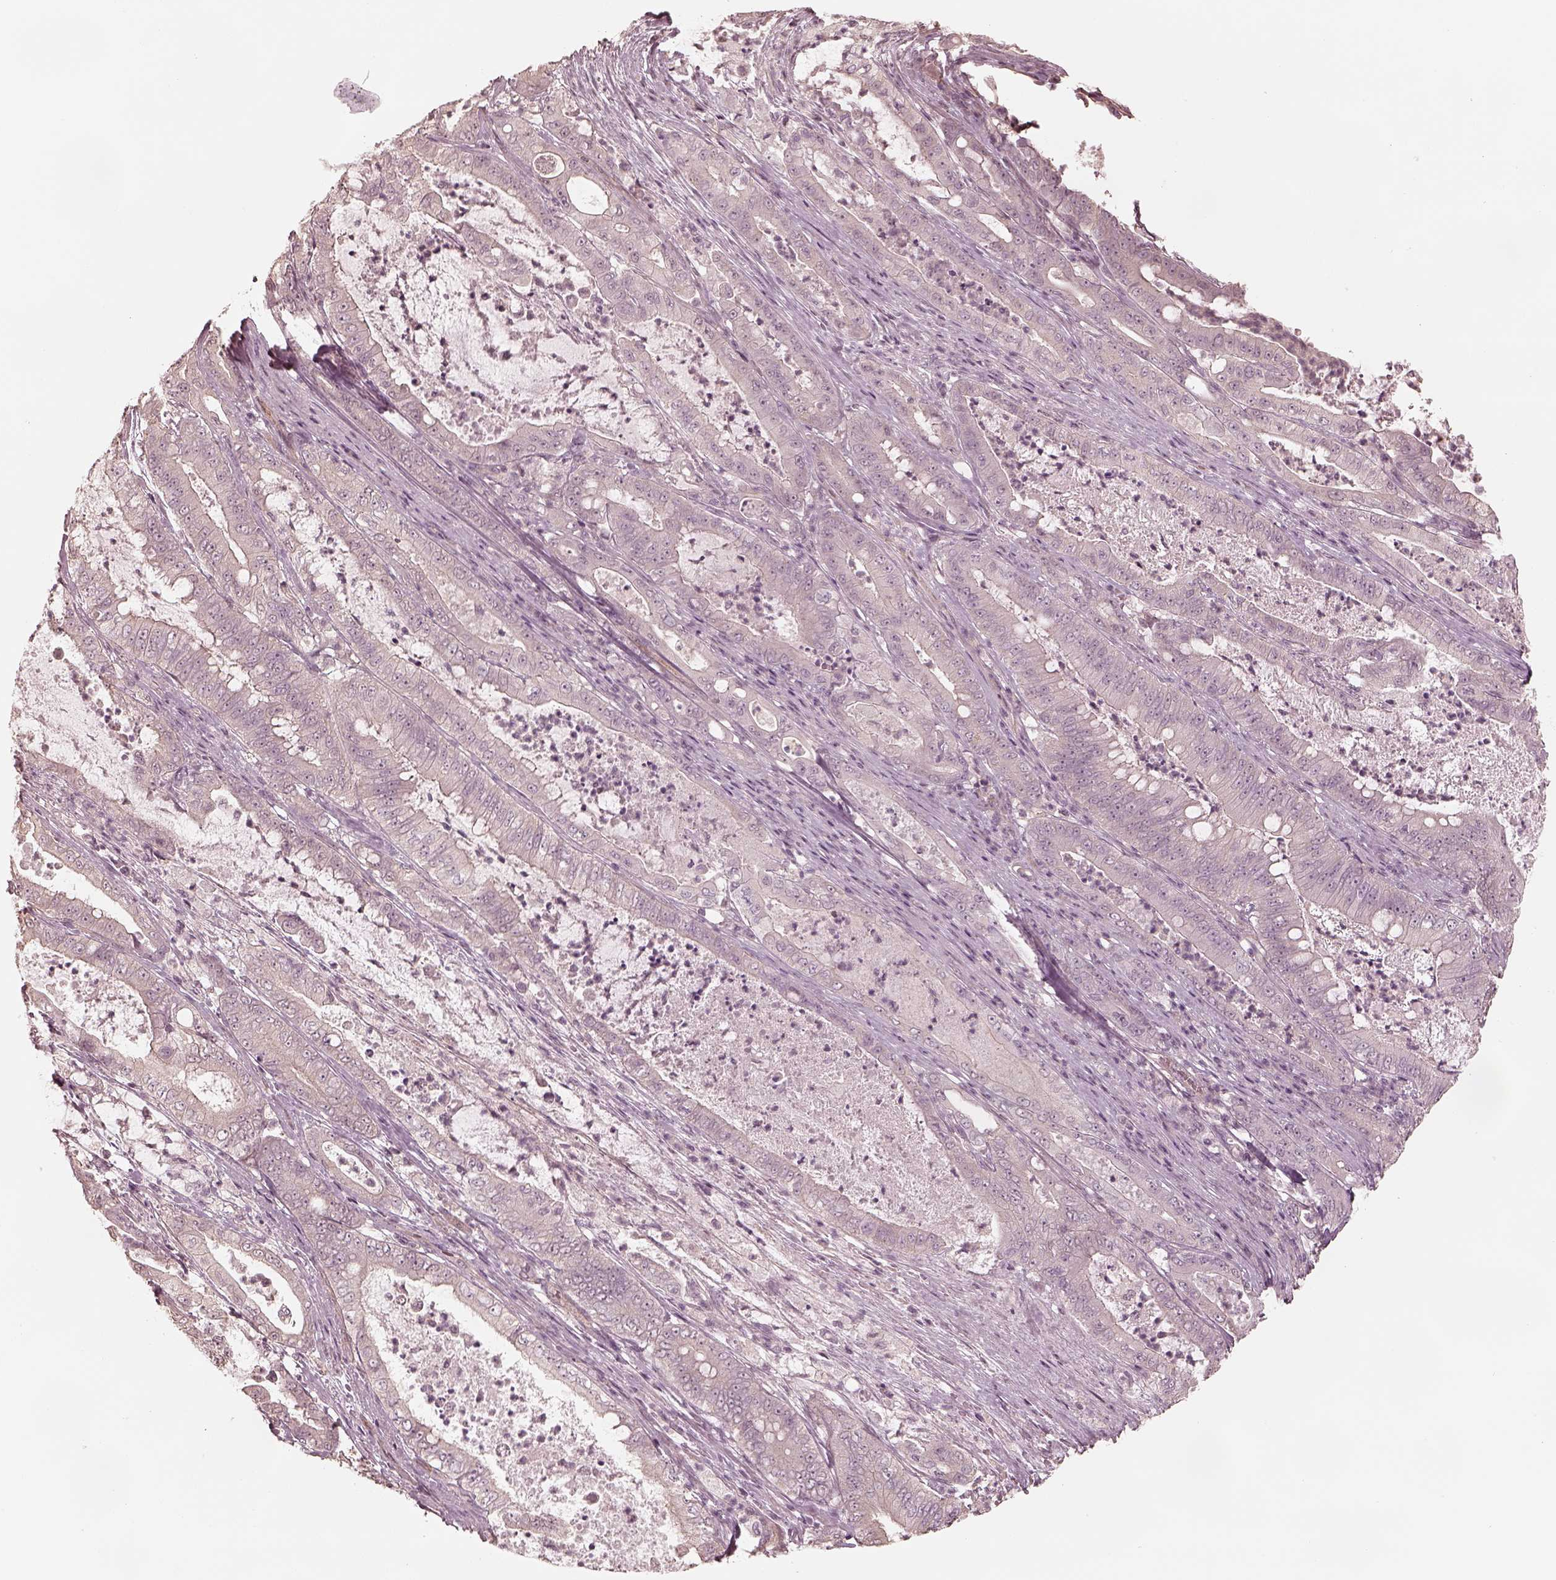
{"staining": {"intensity": "negative", "quantity": "none", "location": "none"}, "tissue": "pancreatic cancer", "cell_type": "Tumor cells", "image_type": "cancer", "snomed": [{"axis": "morphology", "description": "Adenocarcinoma, NOS"}, {"axis": "topography", "description": "Pancreas"}], "caption": "IHC histopathology image of neoplastic tissue: human pancreatic cancer (adenocarcinoma) stained with DAB (3,3'-diaminobenzidine) displays no significant protein expression in tumor cells.", "gene": "KIF5C", "patient": {"sex": "male", "age": 71}}